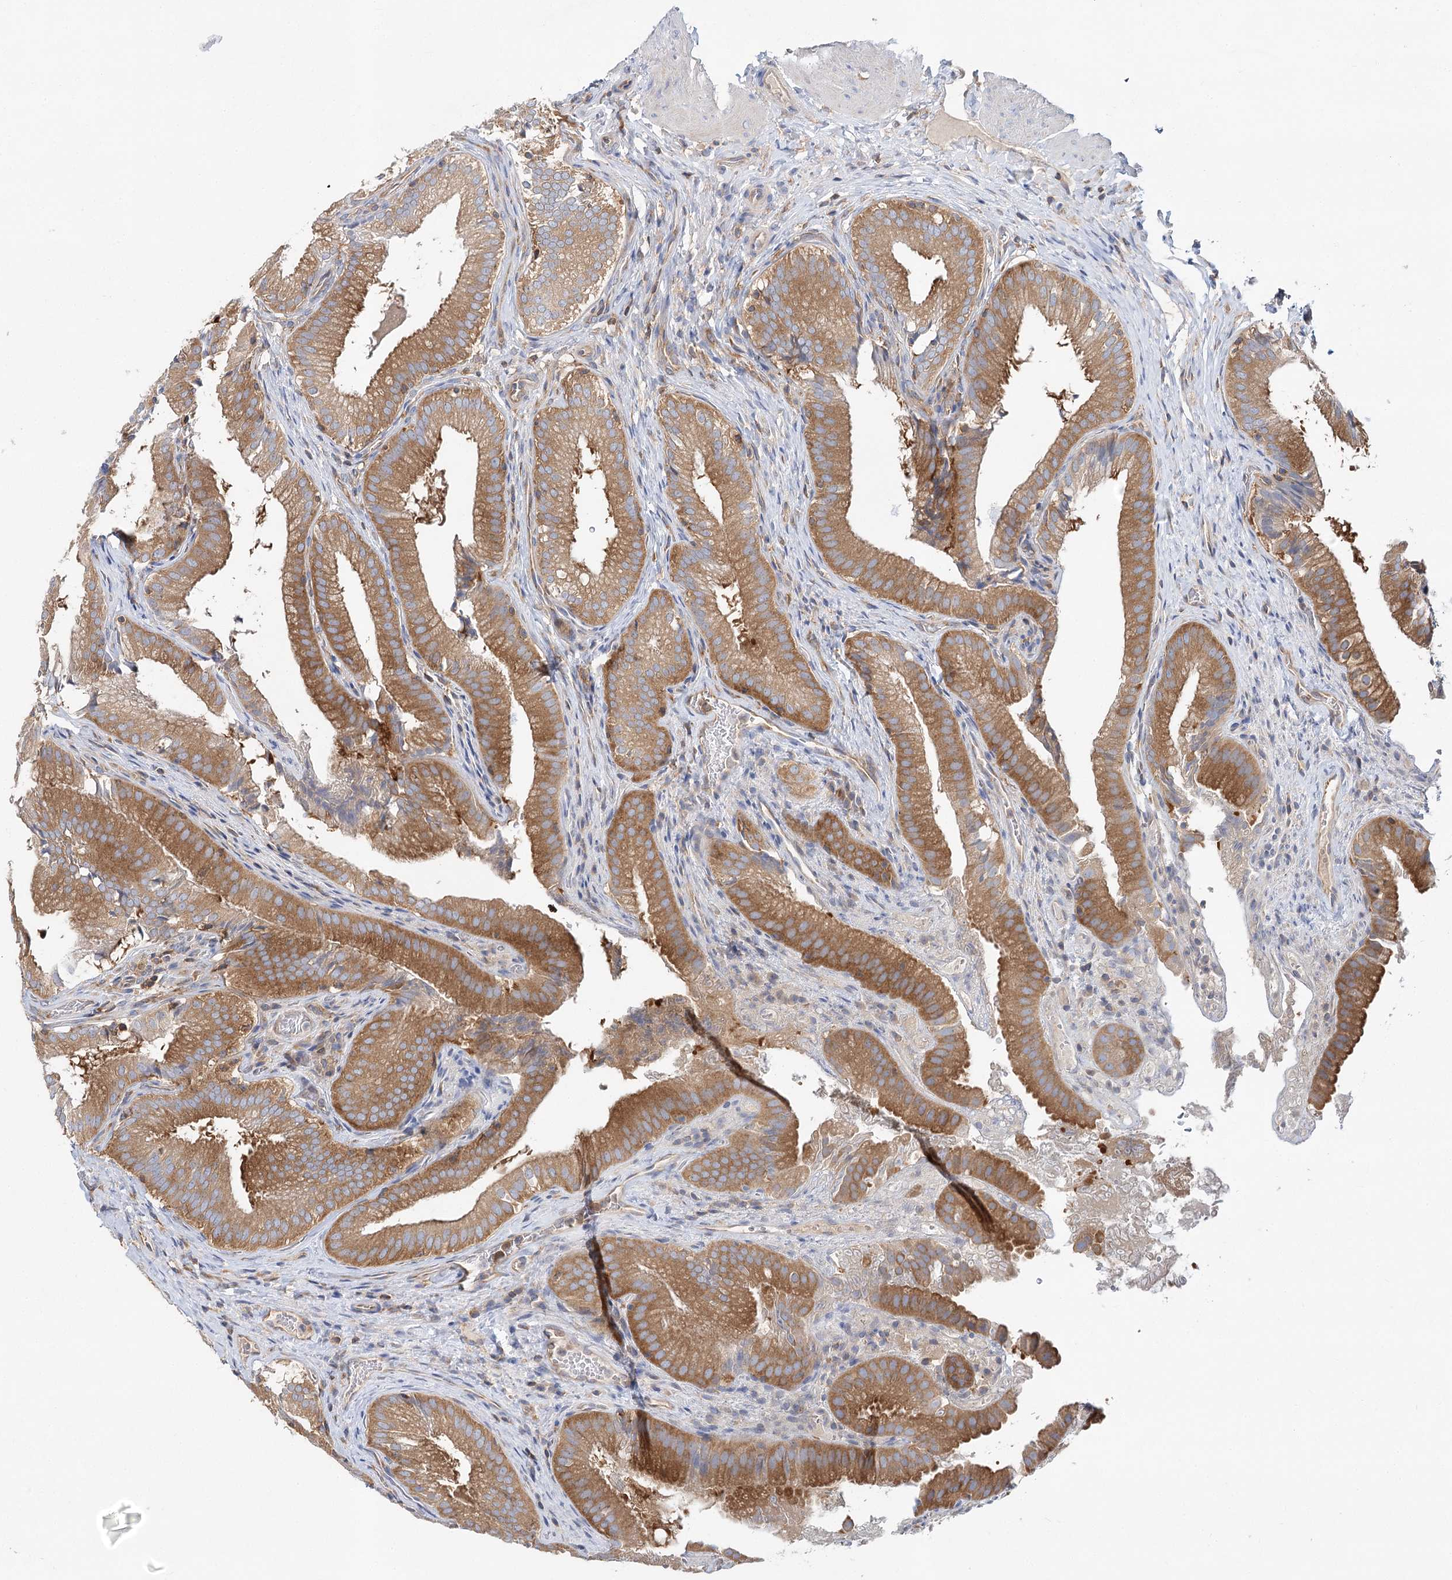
{"staining": {"intensity": "moderate", "quantity": ">75%", "location": "cytoplasmic/membranous"}, "tissue": "gallbladder", "cell_type": "Glandular cells", "image_type": "normal", "snomed": [{"axis": "morphology", "description": "Normal tissue, NOS"}, {"axis": "topography", "description": "Gallbladder"}], "caption": "Immunohistochemical staining of benign gallbladder displays medium levels of moderate cytoplasmic/membranous positivity in about >75% of glandular cells. (Brightfield microscopy of DAB IHC at high magnification).", "gene": "ABRAXAS2", "patient": {"sex": "female", "age": 30}}